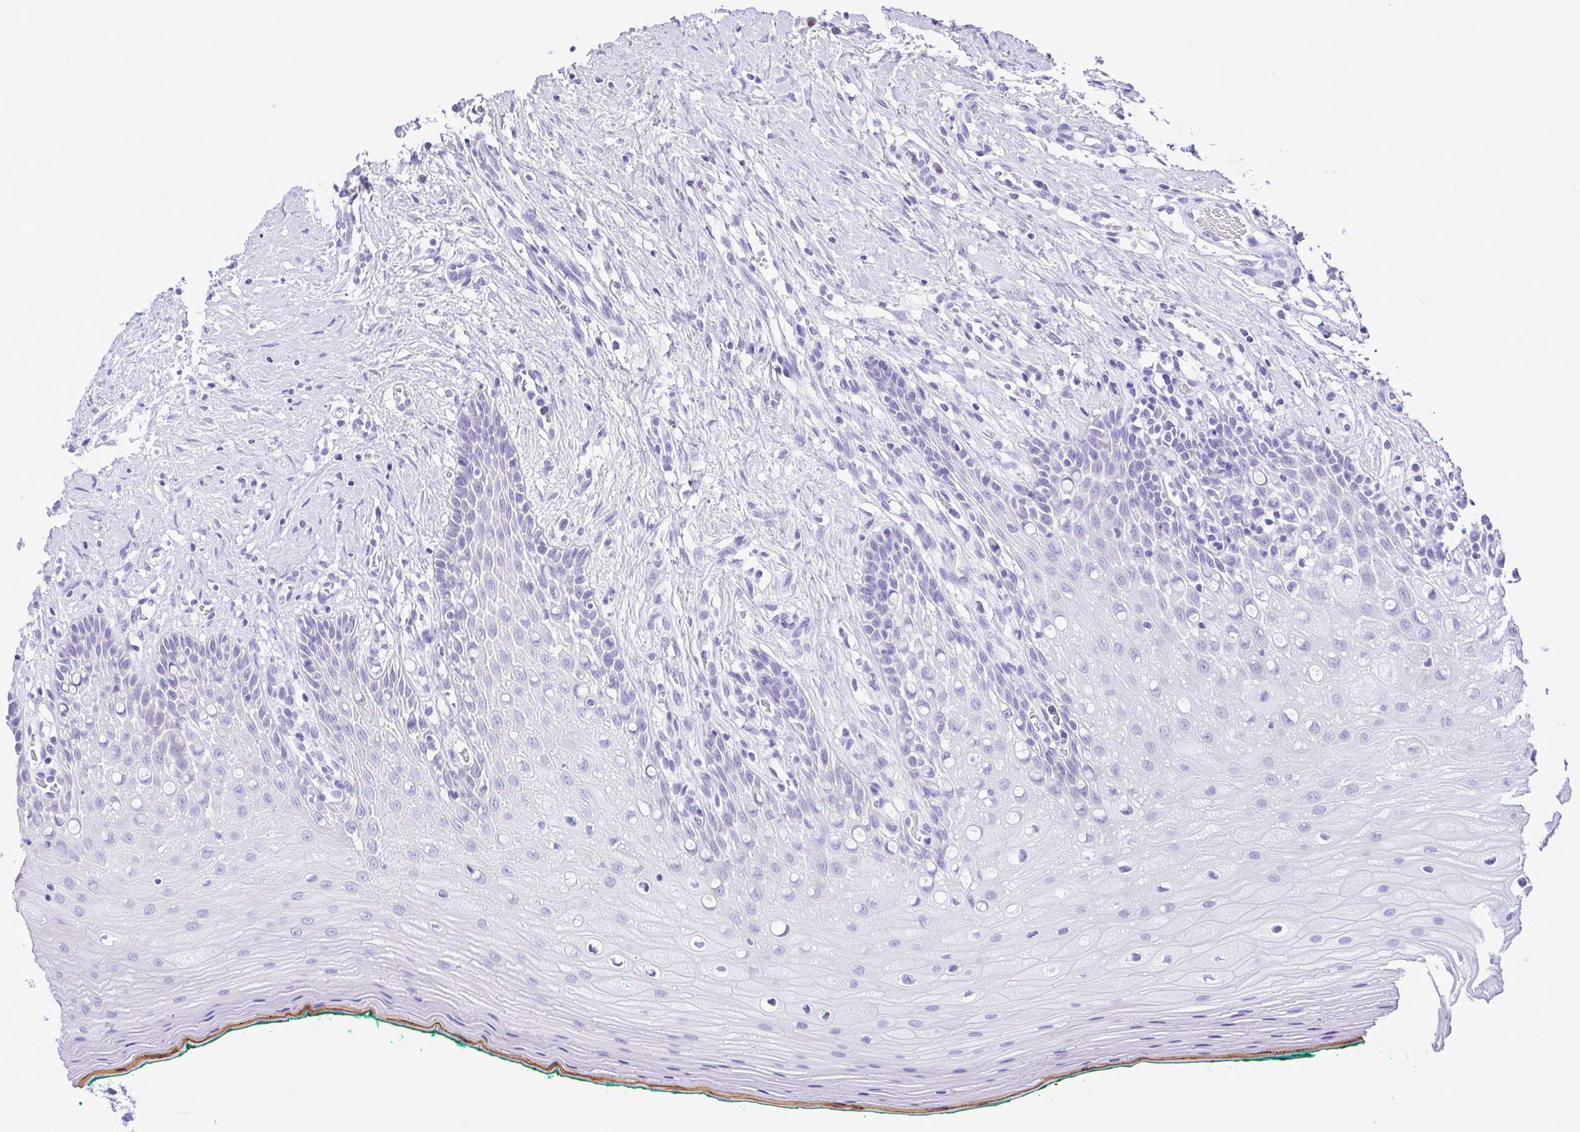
{"staining": {"intensity": "negative", "quantity": "none", "location": "none"}, "tissue": "oral mucosa", "cell_type": "Squamous epithelial cells", "image_type": "normal", "snomed": [{"axis": "morphology", "description": "Normal tissue, NOS"}, {"axis": "topography", "description": "Oral tissue"}], "caption": "Image shows no significant protein staining in squamous epithelial cells of benign oral mucosa.", "gene": "PAK3", "patient": {"sex": "female", "age": 83}}